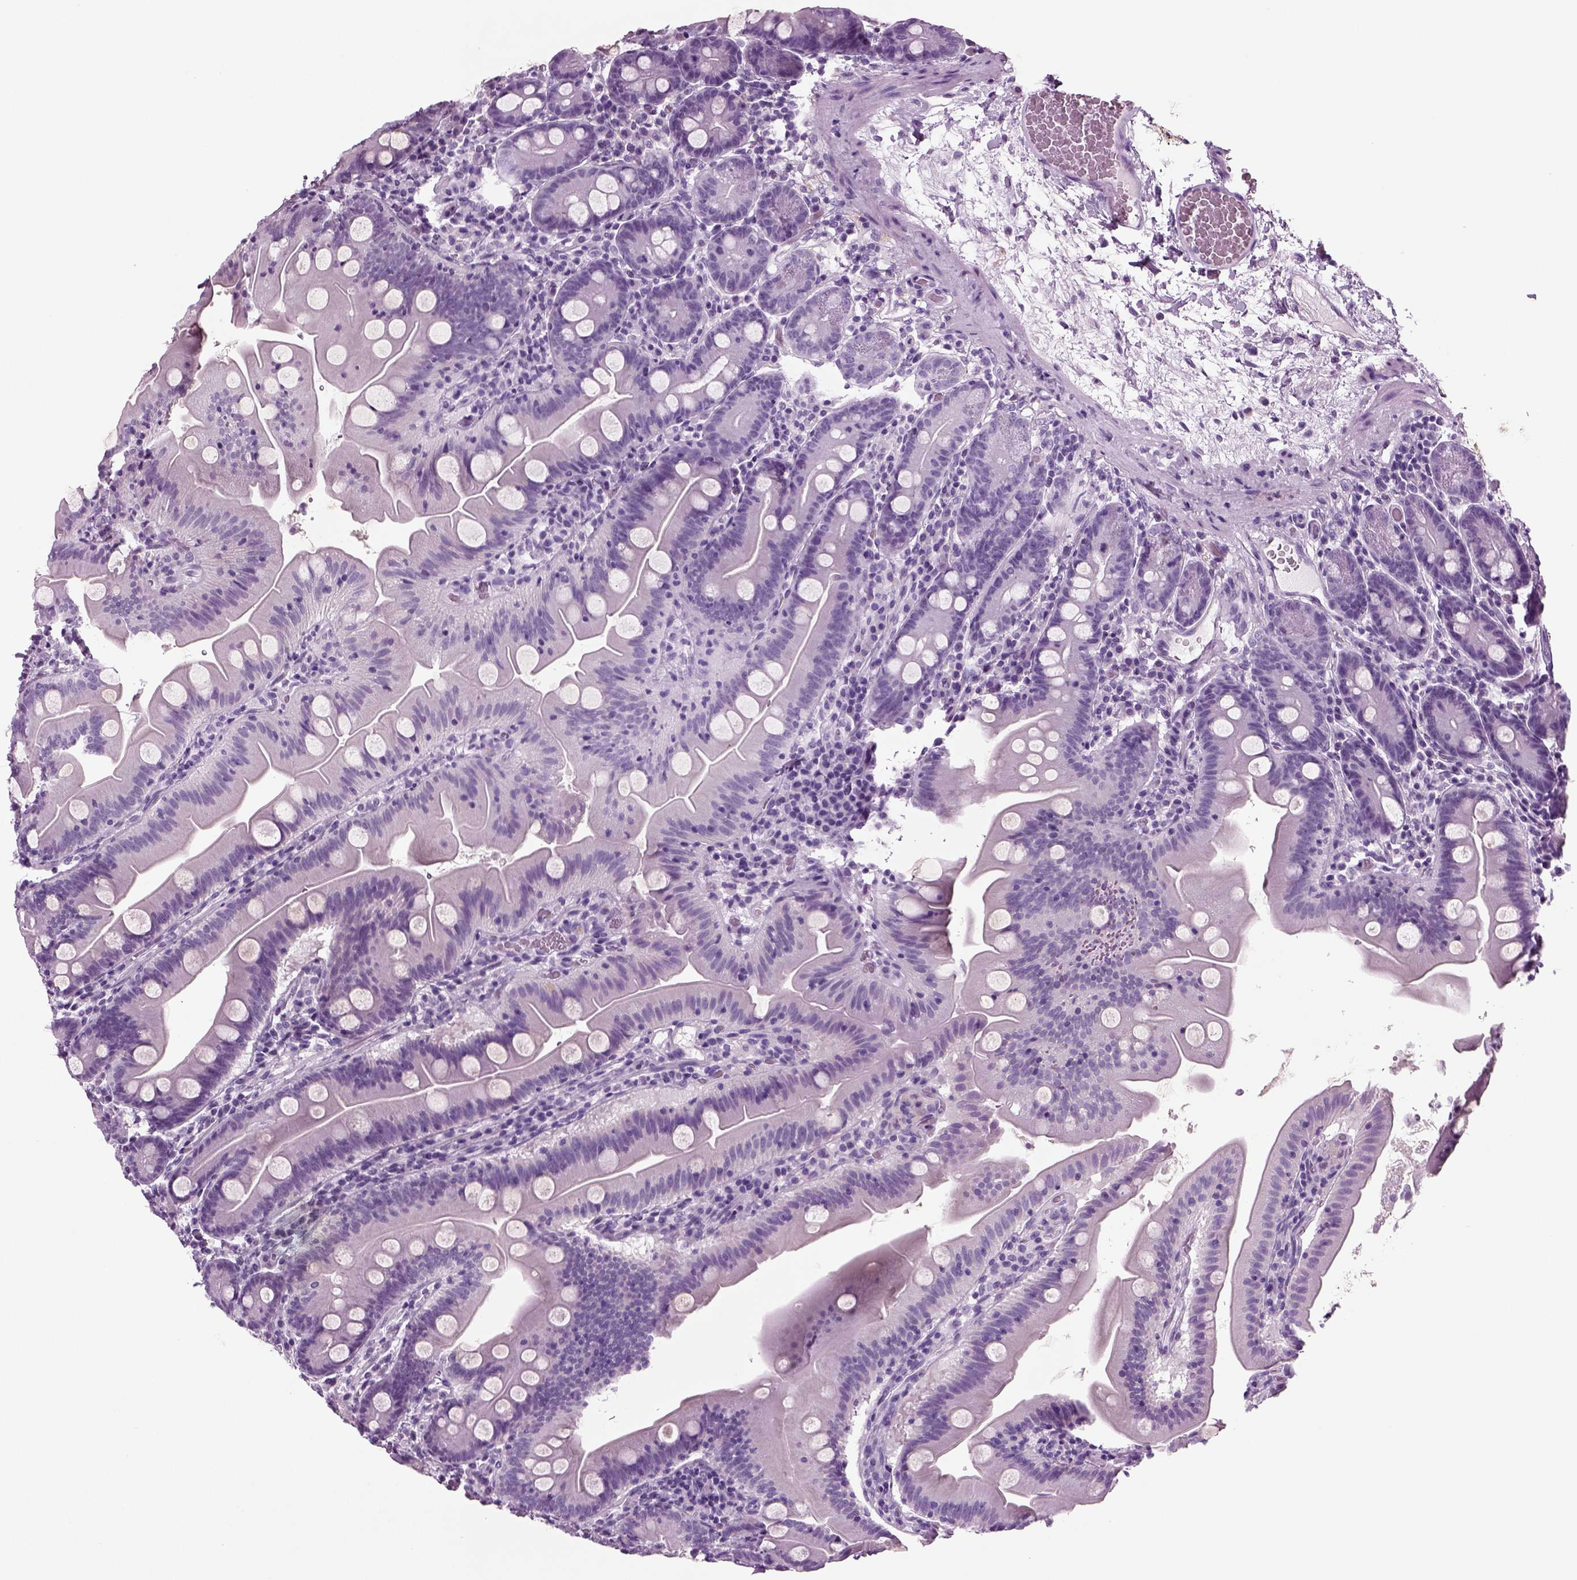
{"staining": {"intensity": "negative", "quantity": "none", "location": "none"}, "tissue": "small intestine", "cell_type": "Glandular cells", "image_type": "normal", "snomed": [{"axis": "morphology", "description": "Normal tissue, NOS"}, {"axis": "topography", "description": "Small intestine"}], "caption": "Normal small intestine was stained to show a protein in brown. There is no significant staining in glandular cells.", "gene": "CRABP1", "patient": {"sex": "male", "age": 37}}